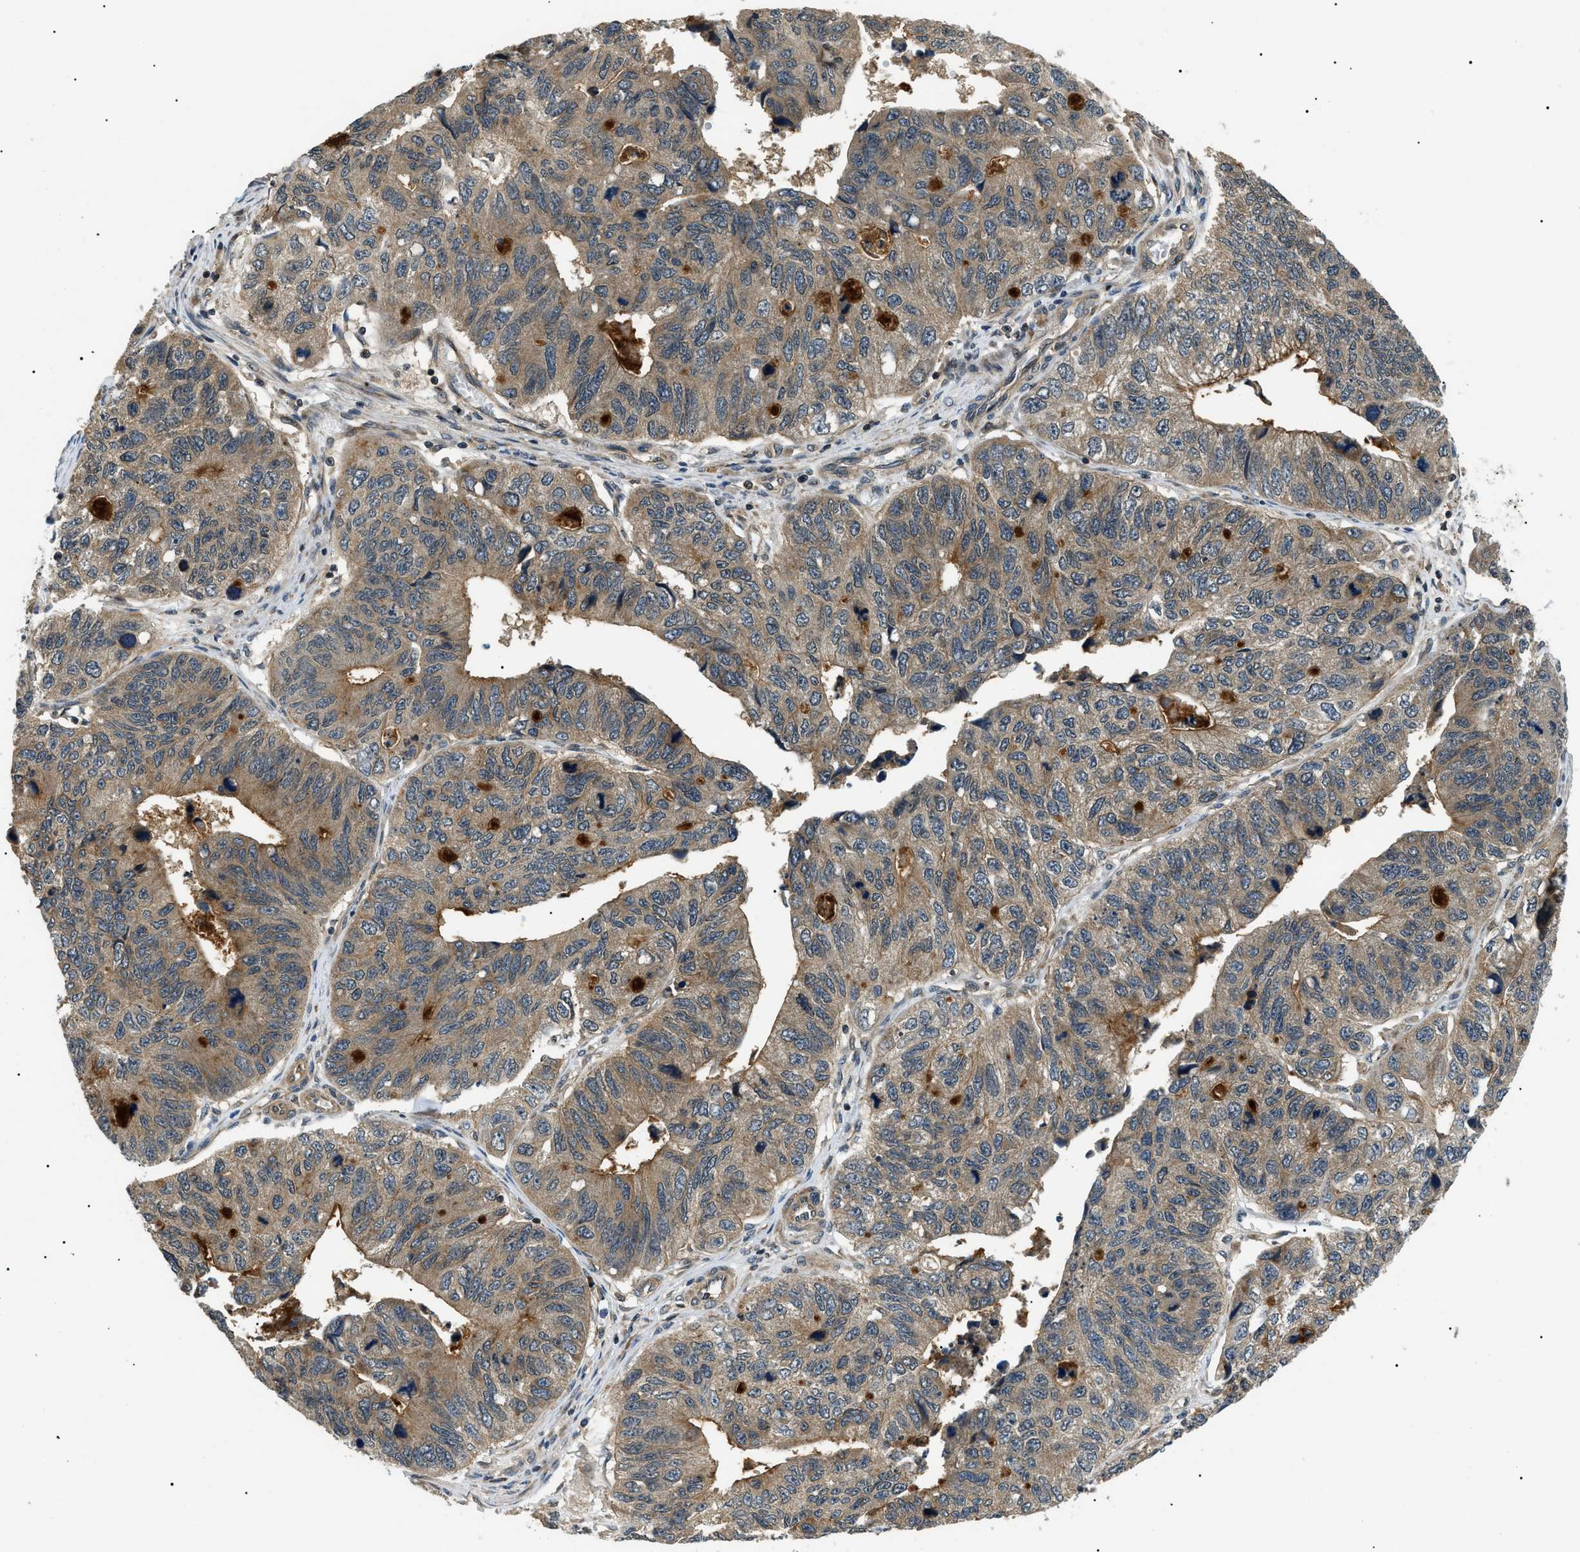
{"staining": {"intensity": "moderate", "quantity": "25%-75%", "location": "cytoplasmic/membranous"}, "tissue": "stomach cancer", "cell_type": "Tumor cells", "image_type": "cancer", "snomed": [{"axis": "morphology", "description": "Adenocarcinoma, NOS"}, {"axis": "topography", "description": "Stomach"}], "caption": "Moderate cytoplasmic/membranous protein expression is seen in approximately 25%-75% of tumor cells in adenocarcinoma (stomach).", "gene": "ATP6AP1", "patient": {"sex": "male", "age": 59}}